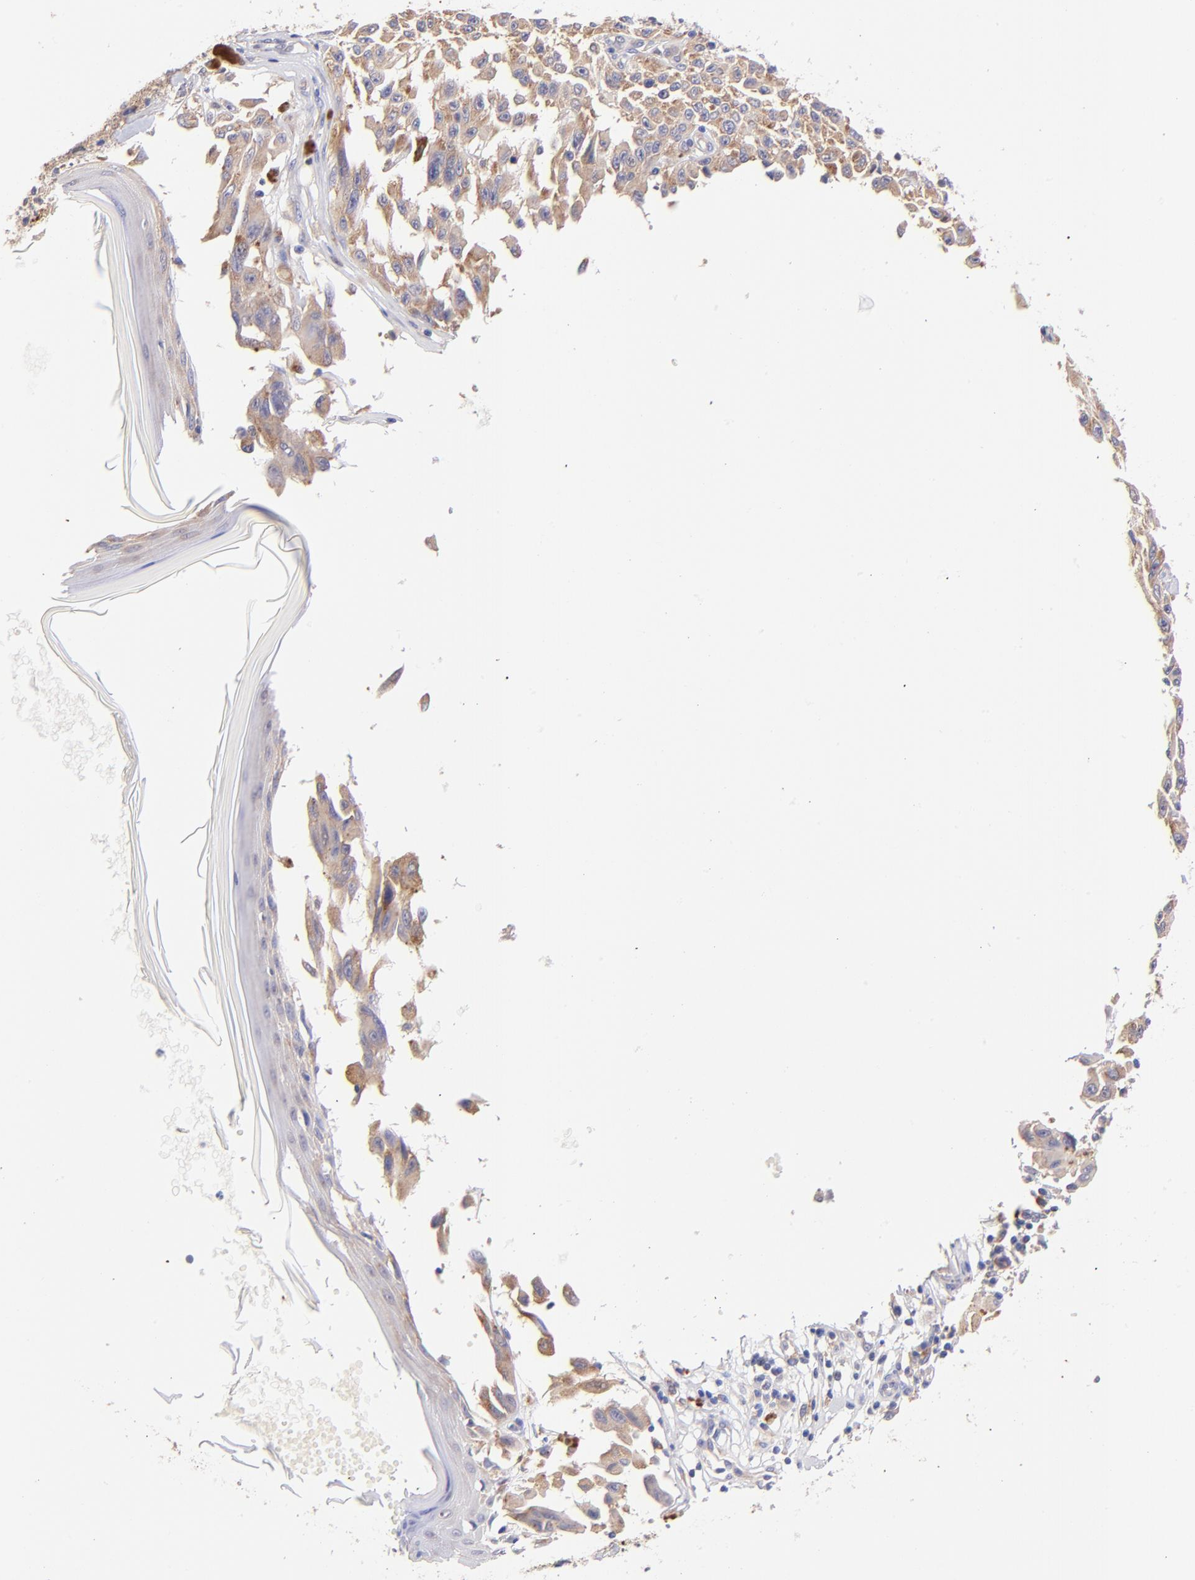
{"staining": {"intensity": "moderate", "quantity": ">75%", "location": "cytoplasmic/membranous"}, "tissue": "melanoma", "cell_type": "Tumor cells", "image_type": "cancer", "snomed": [{"axis": "morphology", "description": "Malignant melanoma, NOS"}, {"axis": "topography", "description": "Skin"}], "caption": "IHC micrograph of neoplastic tissue: melanoma stained using immunohistochemistry exhibits medium levels of moderate protein expression localized specifically in the cytoplasmic/membranous of tumor cells, appearing as a cytoplasmic/membranous brown color.", "gene": "RPL11", "patient": {"sex": "male", "age": 30}}